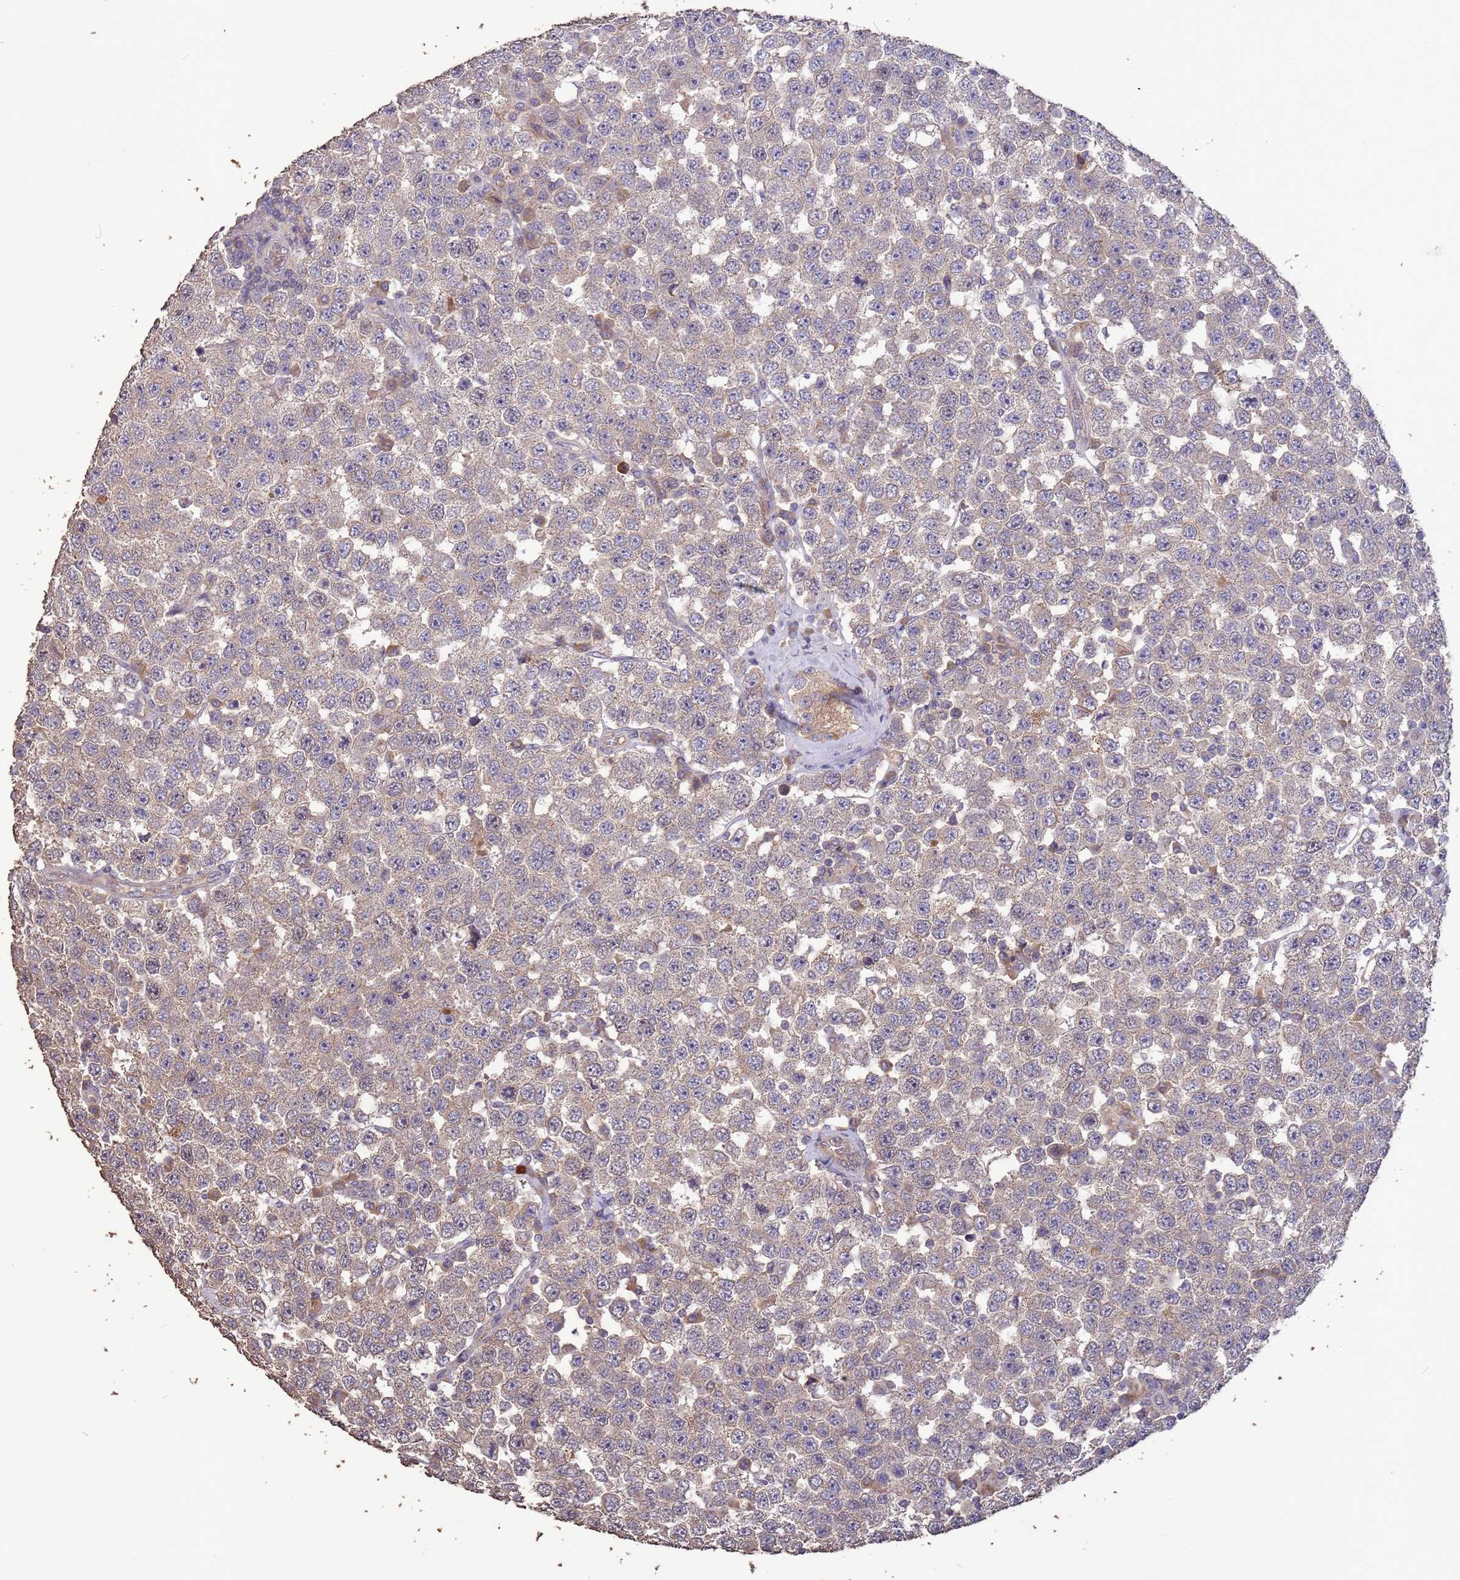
{"staining": {"intensity": "weak", "quantity": "<25%", "location": "cytoplasmic/membranous"}, "tissue": "testis cancer", "cell_type": "Tumor cells", "image_type": "cancer", "snomed": [{"axis": "morphology", "description": "Seminoma, NOS"}, {"axis": "topography", "description": "Testis"}], "caption": "Immunohistochemical staining of human seminoma (testis) reveals no significant staining in tumor cells.", "gene": "SLC9B2", "patient": {"sex": "male", "age": 28}}